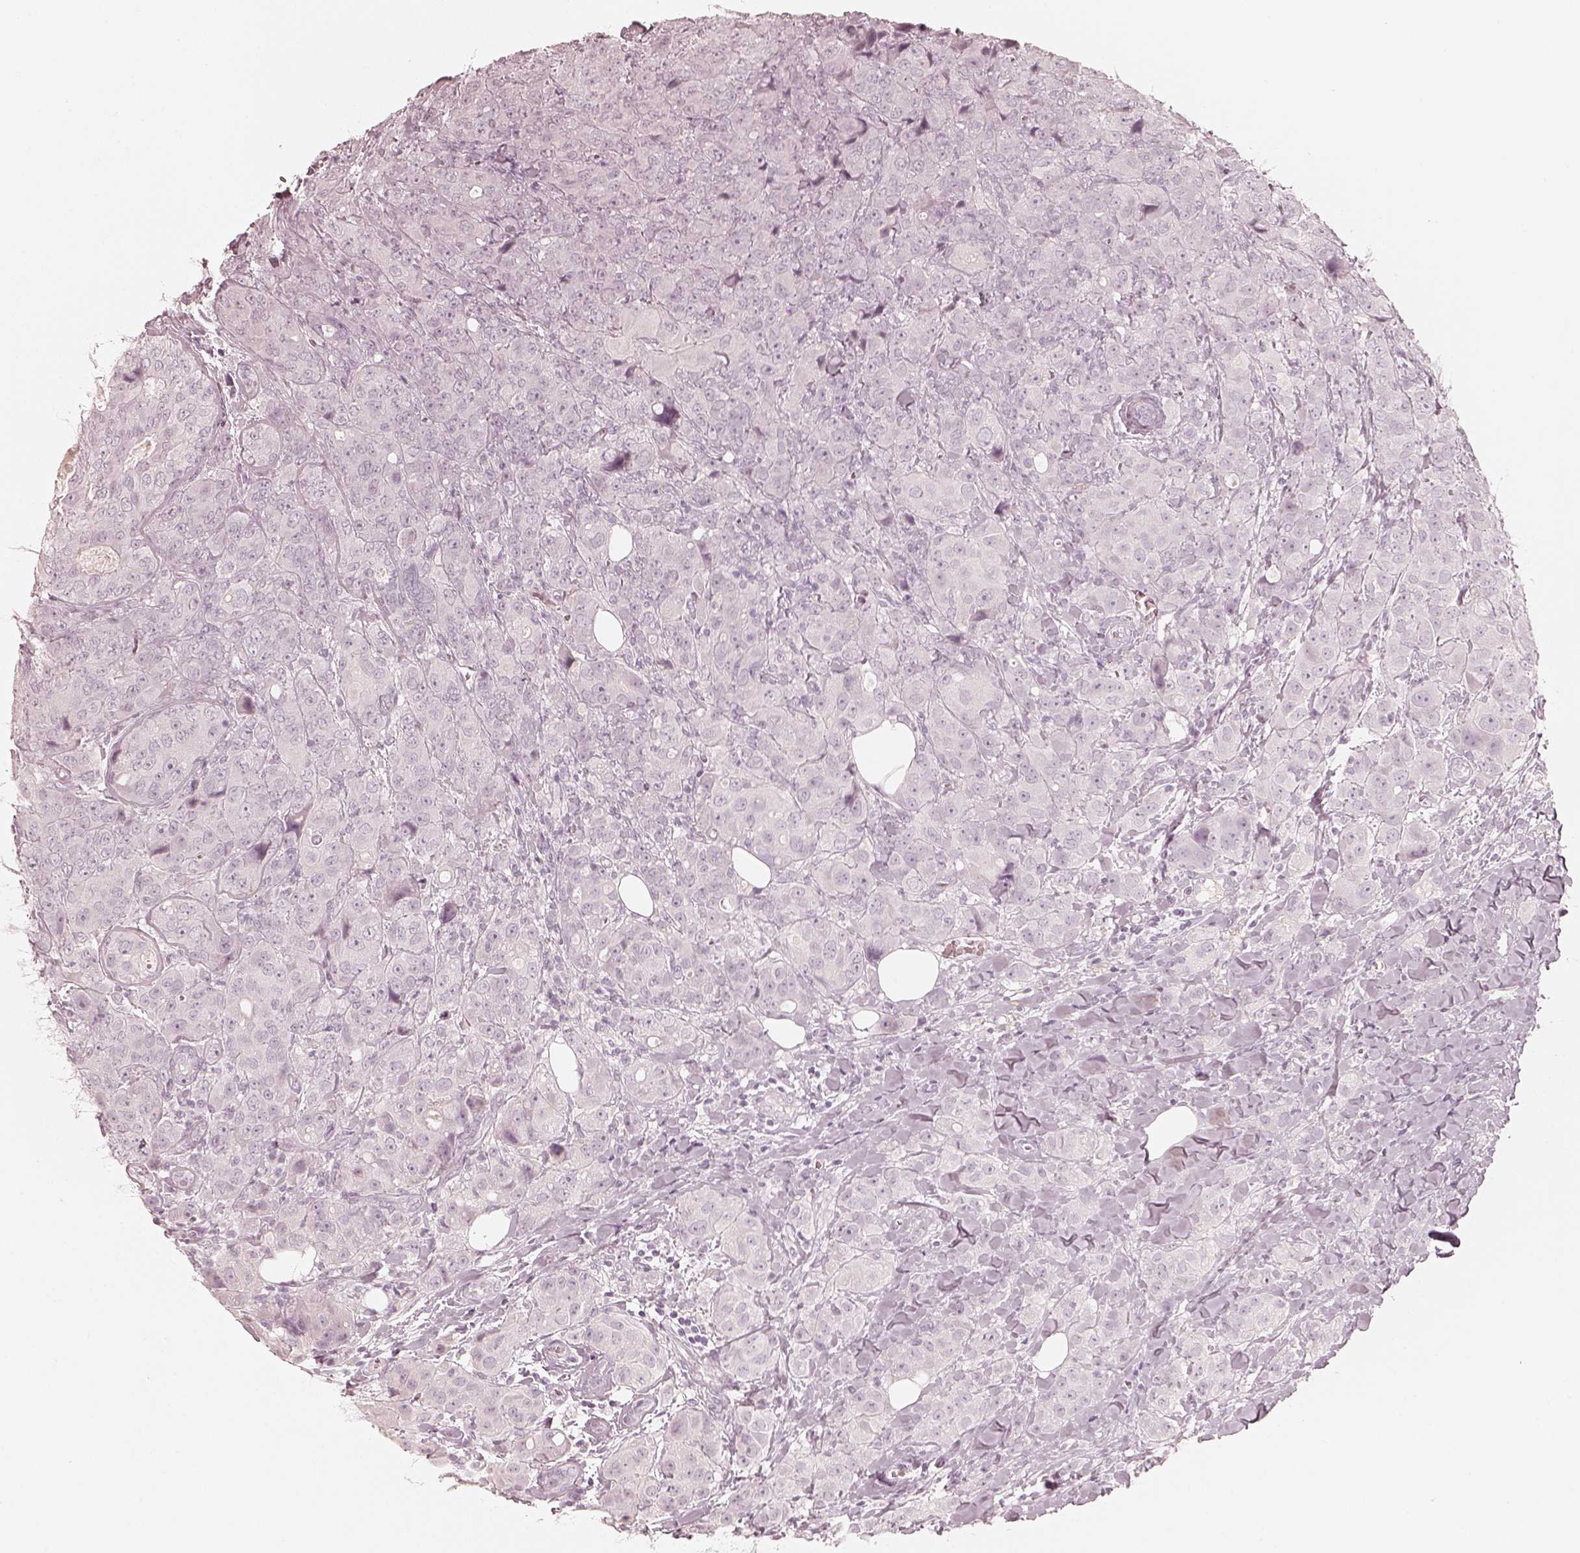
{"staining": {"intensity": "negative", "quantity": "none", "location": "none"}, "tissue": "breast cancer", "cell_type": "Tumor cells", "image_type": "cancer", "snomed": [{"axis": "morphology", "description": "Duct carcinoma"}, {"axis": "topography", "description": "Breast"}], "caption": "Immunohistochemistry (IHC) micrograph of neoplastic tissue: human breast cancer stained with DAB exhibits no significant protein staining in tumor cells.", "gene": "KRT82", "patient": {"sex": "female", "age": 43}}